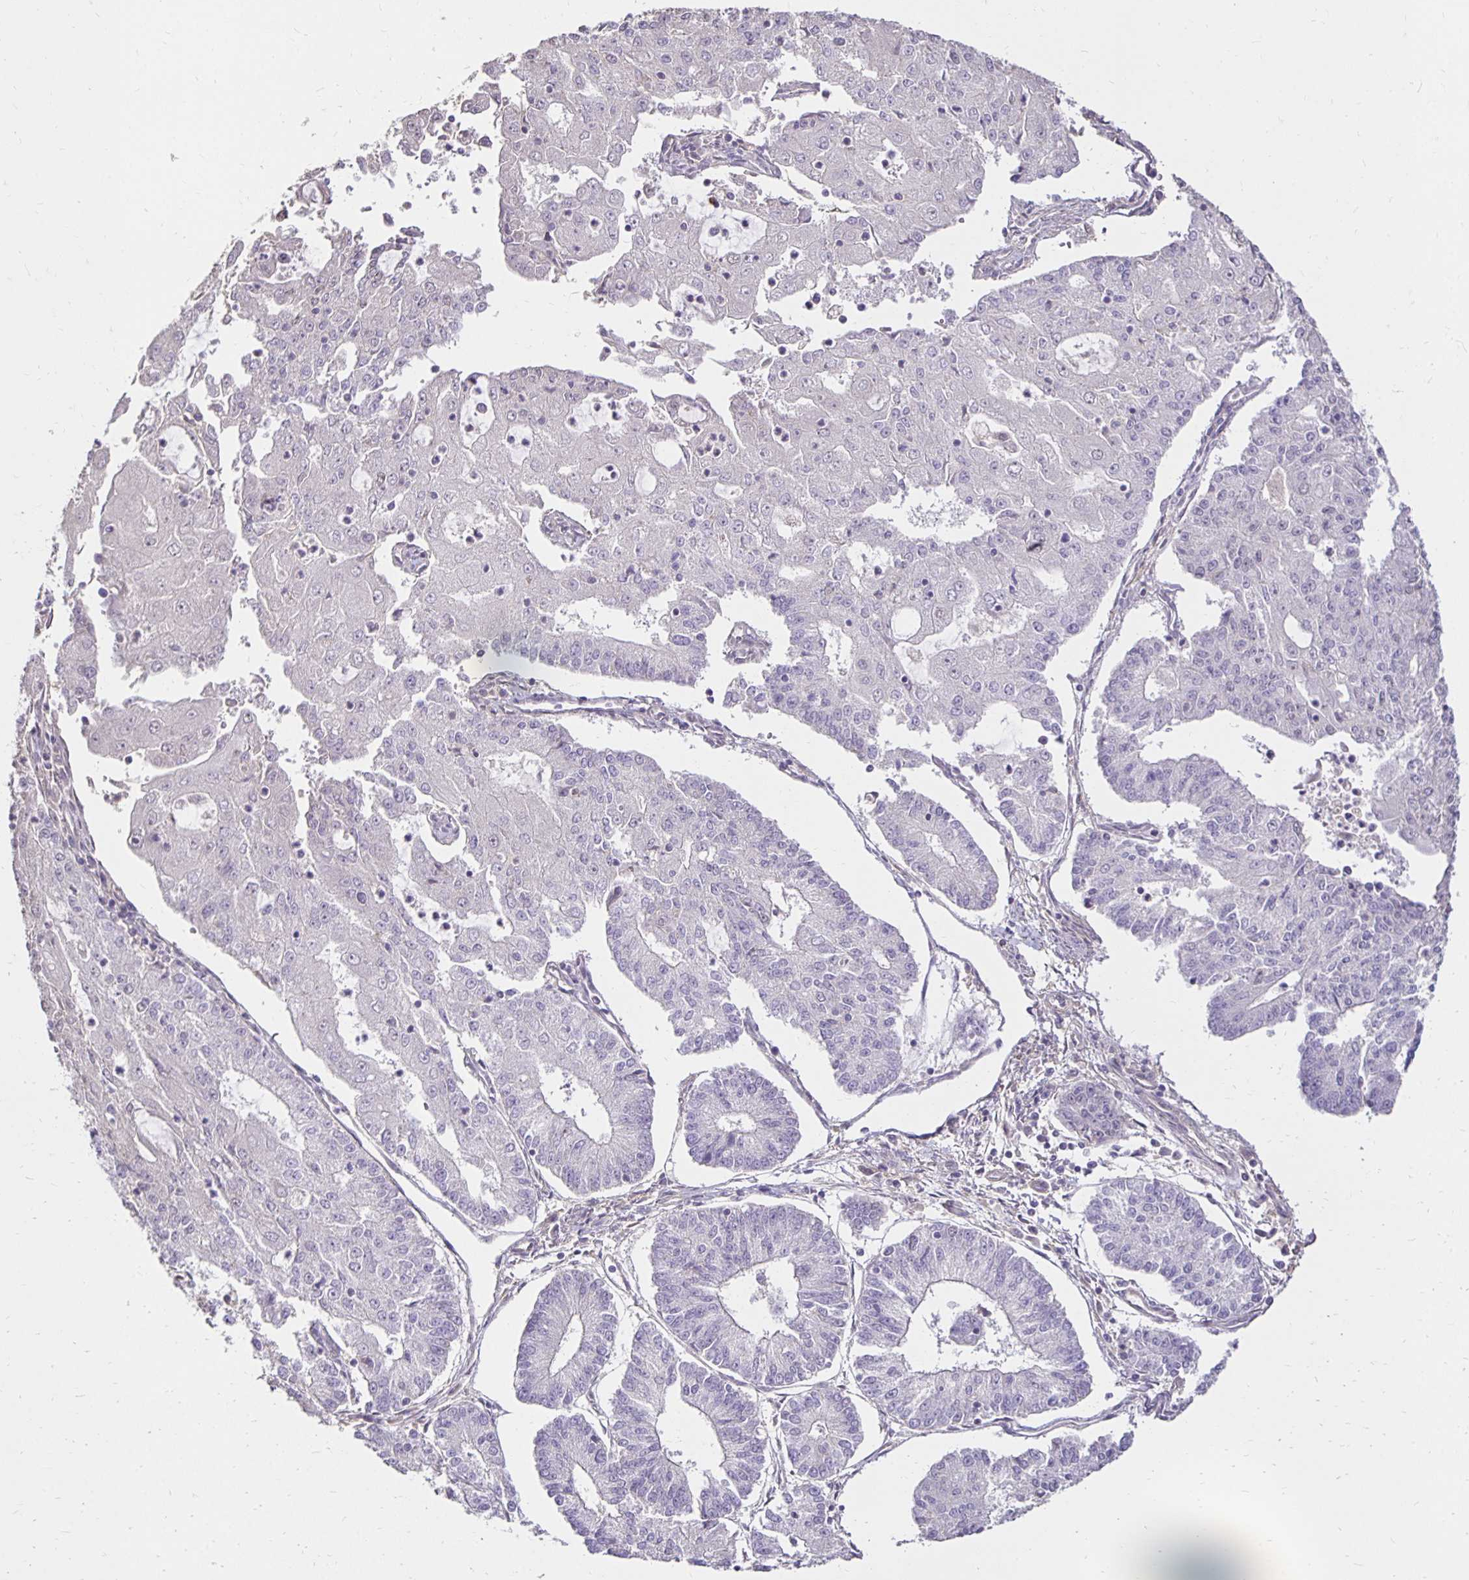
{"staining": {"intensity": "negative", "quantity": "none", "location": "none"}, "tissue": "endometrial cancer", "cell_type": "Tumor cells", "image_type": "cancer", "snomed": [{"axis": "morphology", "description": "Adenocarcinoma, NOS"}, {"axis": "topography", "description": "Endometrium"}], "caption": "IHC image of neoplastic tissue: human adenocarcinoma (endometrial) stained with DAB demonstrates no significant protein staining in tumor cells. The staining was performed using DAB (3,3'-diaminobenzidine) to visualize the protein expression in brown, while the nuclei were stained in blue with hematoxylin (Magnification: 20x).", "gene": "PNPLA3", "patient": {"sex": "female", "age": 56}}